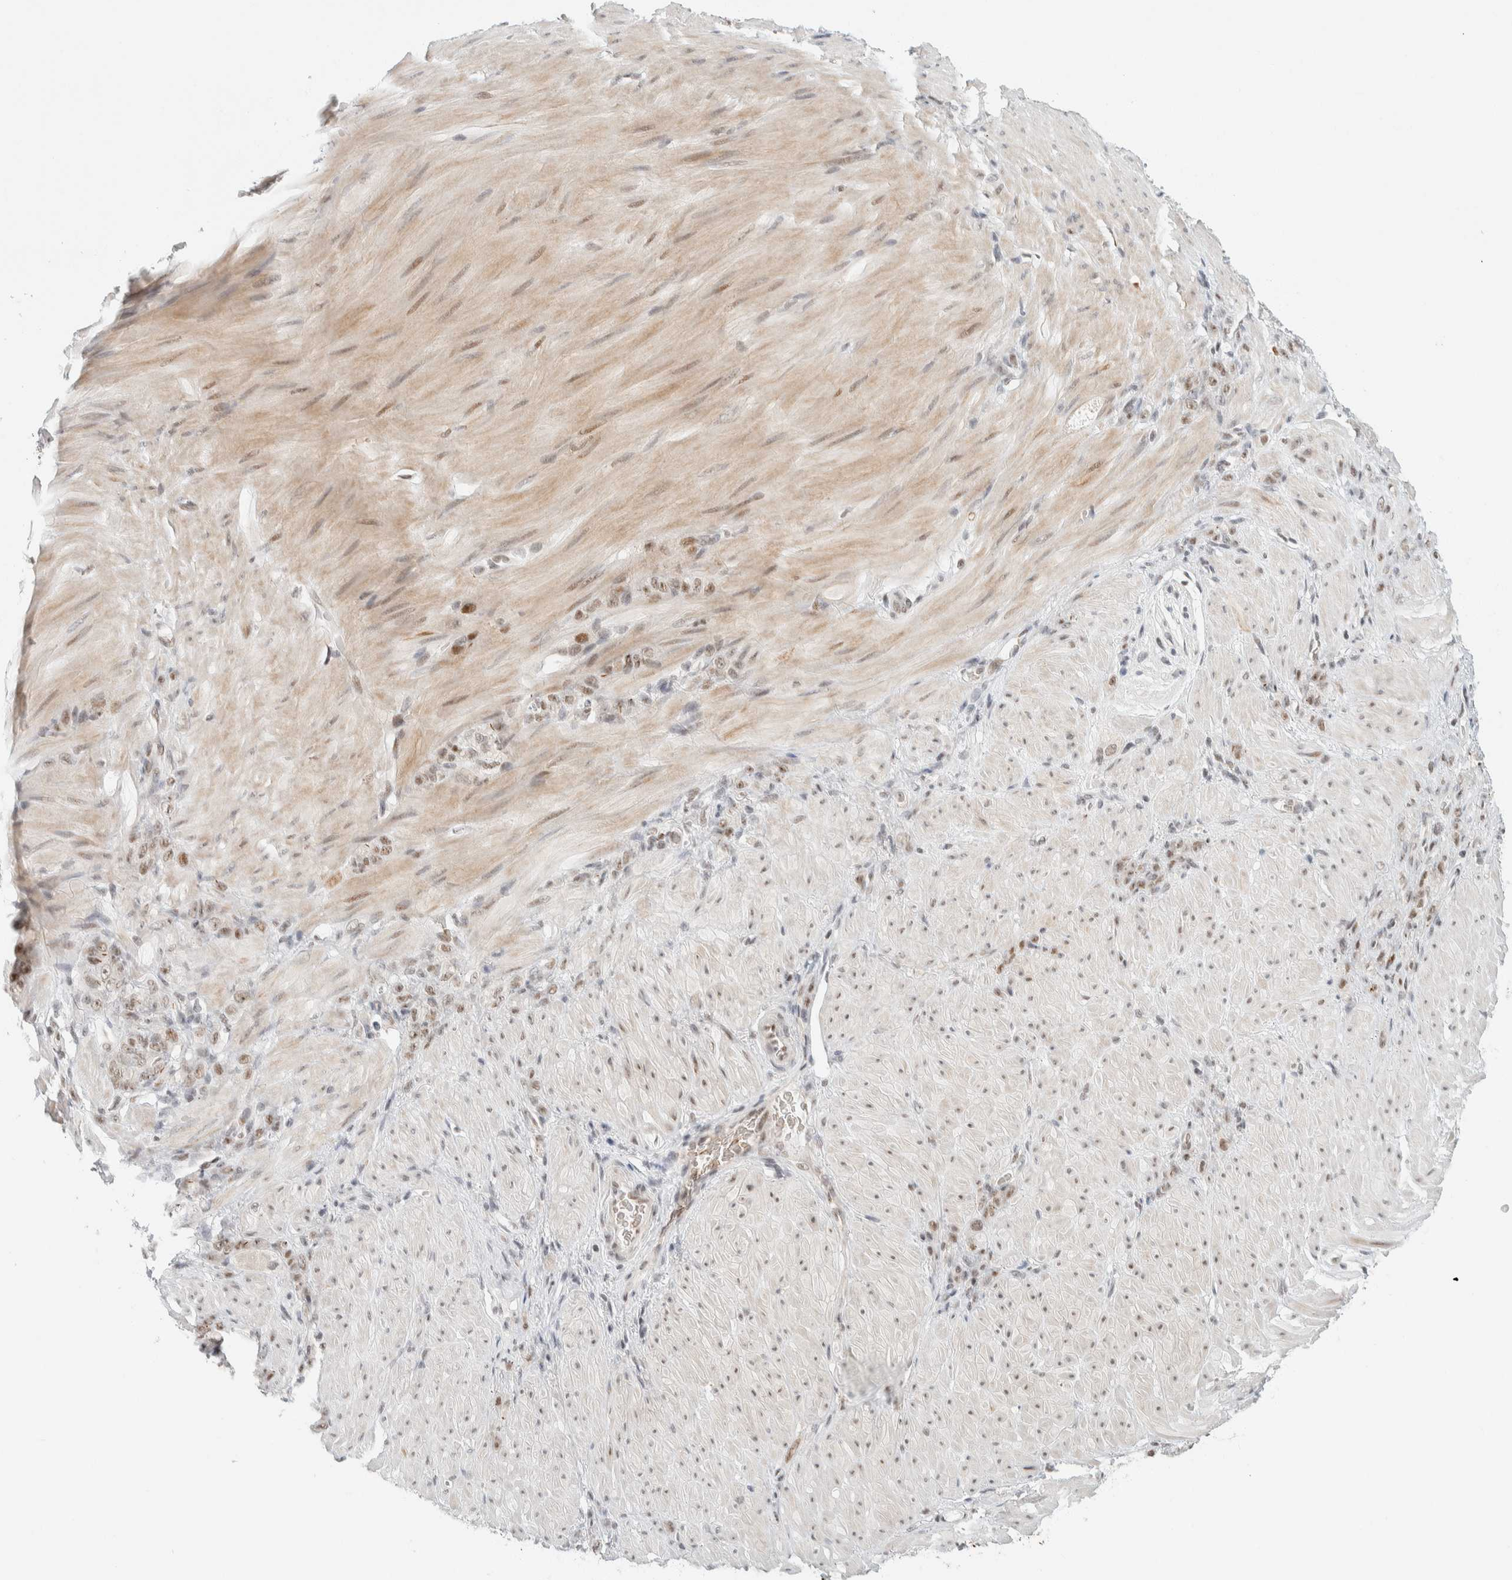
{"staining": {"intensity": "moderate", "quantity": "25%-75%", "location": "nuclear"}, "tissue": "stomach cancer", "cell_type": "Tumor cells", "image_type": "cancer", "snomed": [{"axis": "morphology", "description": "Normal tissue, NOS"}, {"axis": "morphology", "description": "Adenocarcinoma, NOS"}, {"axis": "topography", "description": "Stomach"}], "caption": "A brown stain highlights moderate nuclear positivity of a protein in human adenocarcinoma (stomach) tumor cells. The staining is performed using DAB (3,3'-diaminobenzidine) brown chromogen to label protein expression. The nuclei are counter-stained blue using hematoxylin.", "gene": "ZBTB2", "patient": {"sex": "male", "age": 82}}